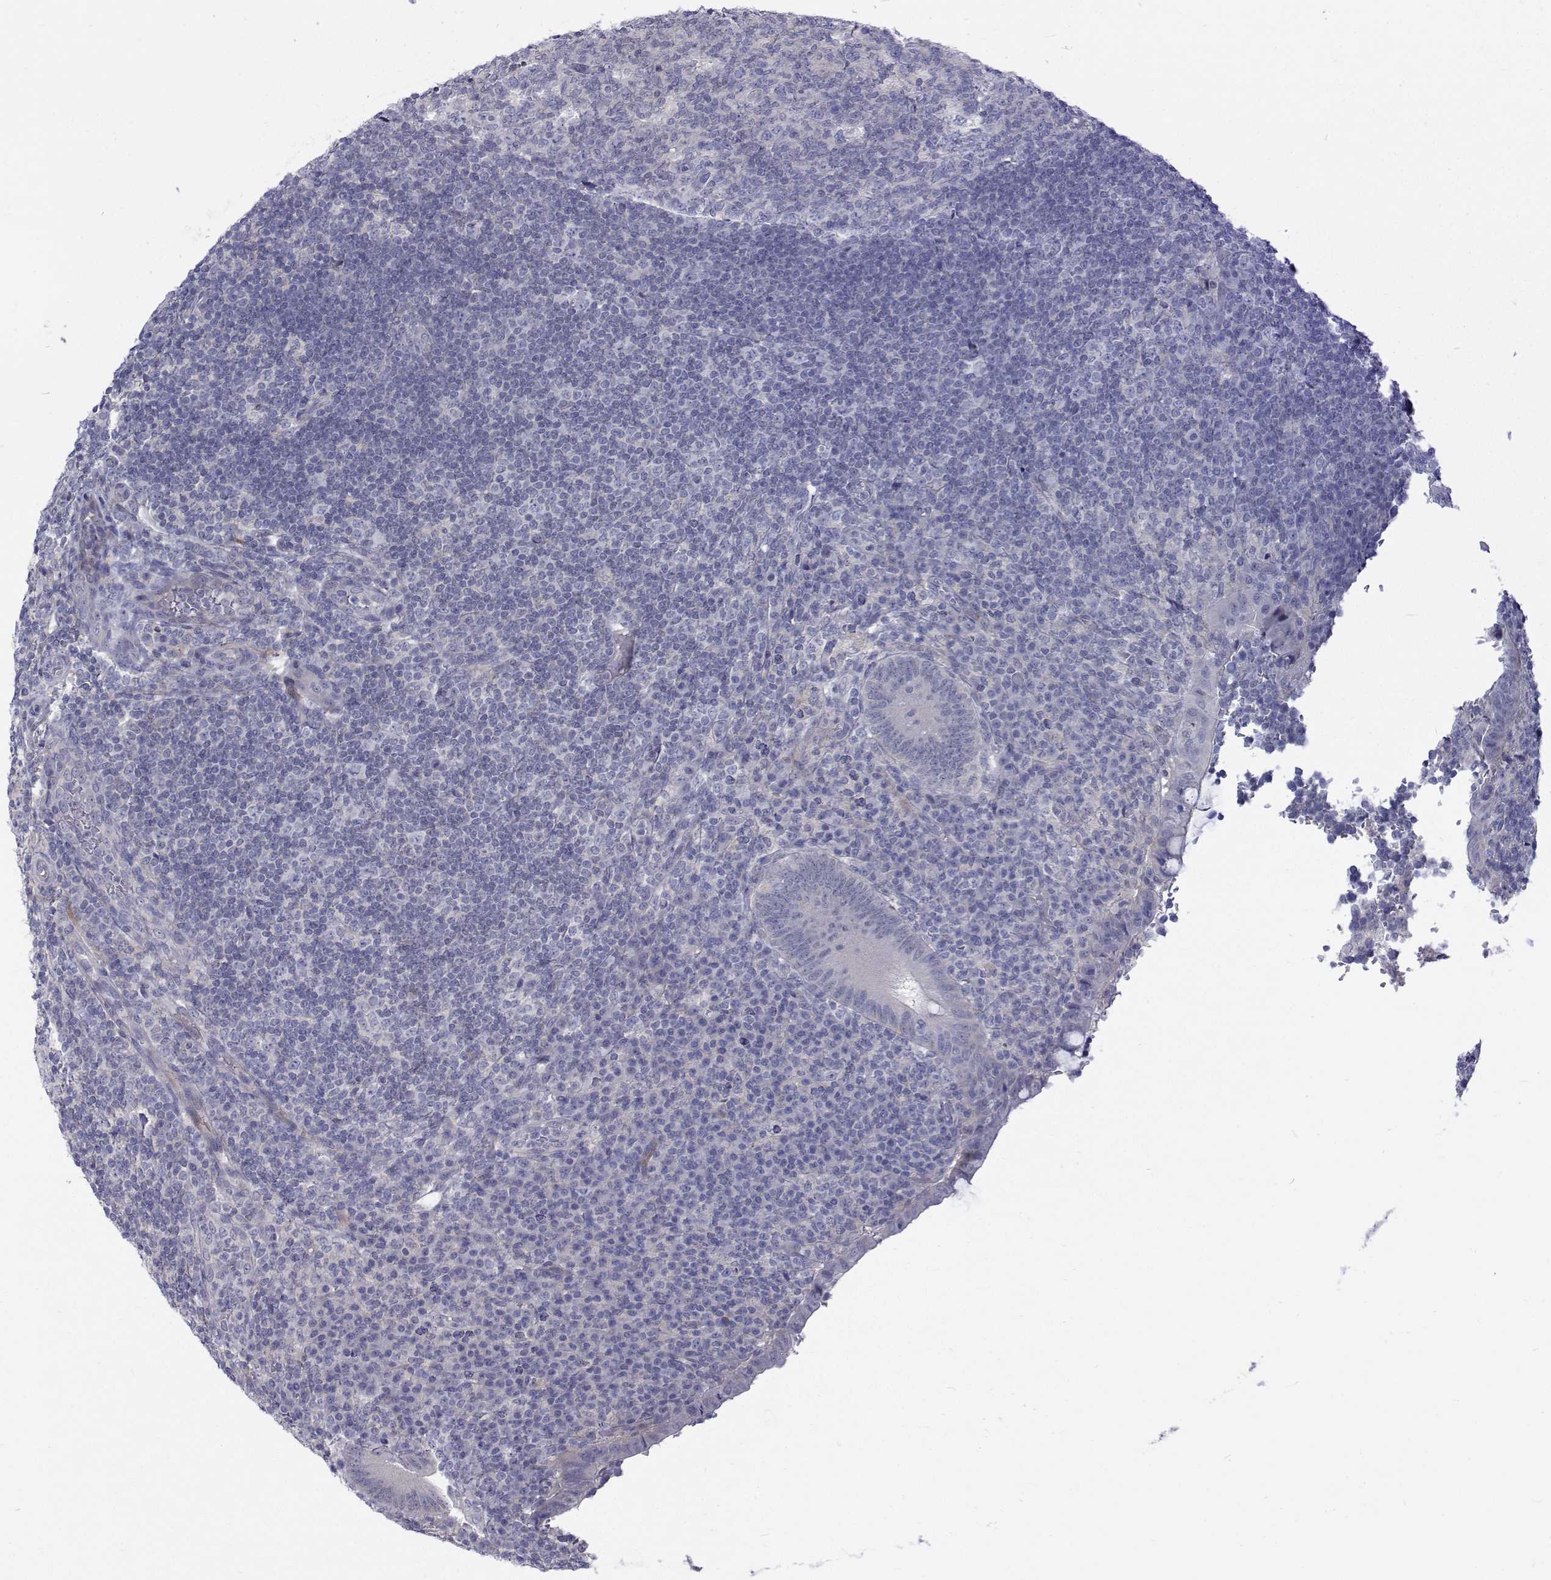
{"staining": {"intensity": "negative", "quantity": "none", "location": "none"}, "tissue": "appendix", "cell_type": "Glandular cells", "image_type": "normal", "snomed": [{"axis": "morphology", "description": "Normal tissue, NOS"}, {"axis": "topography", "description": "Appendix"}], "caption": "An immunohistochemistry histopathology image of benign appendix is shown. There is no staining in glandular cells of appendix.", "gene": "MYPN", "patient": {"sex": "male", "age": 18}}